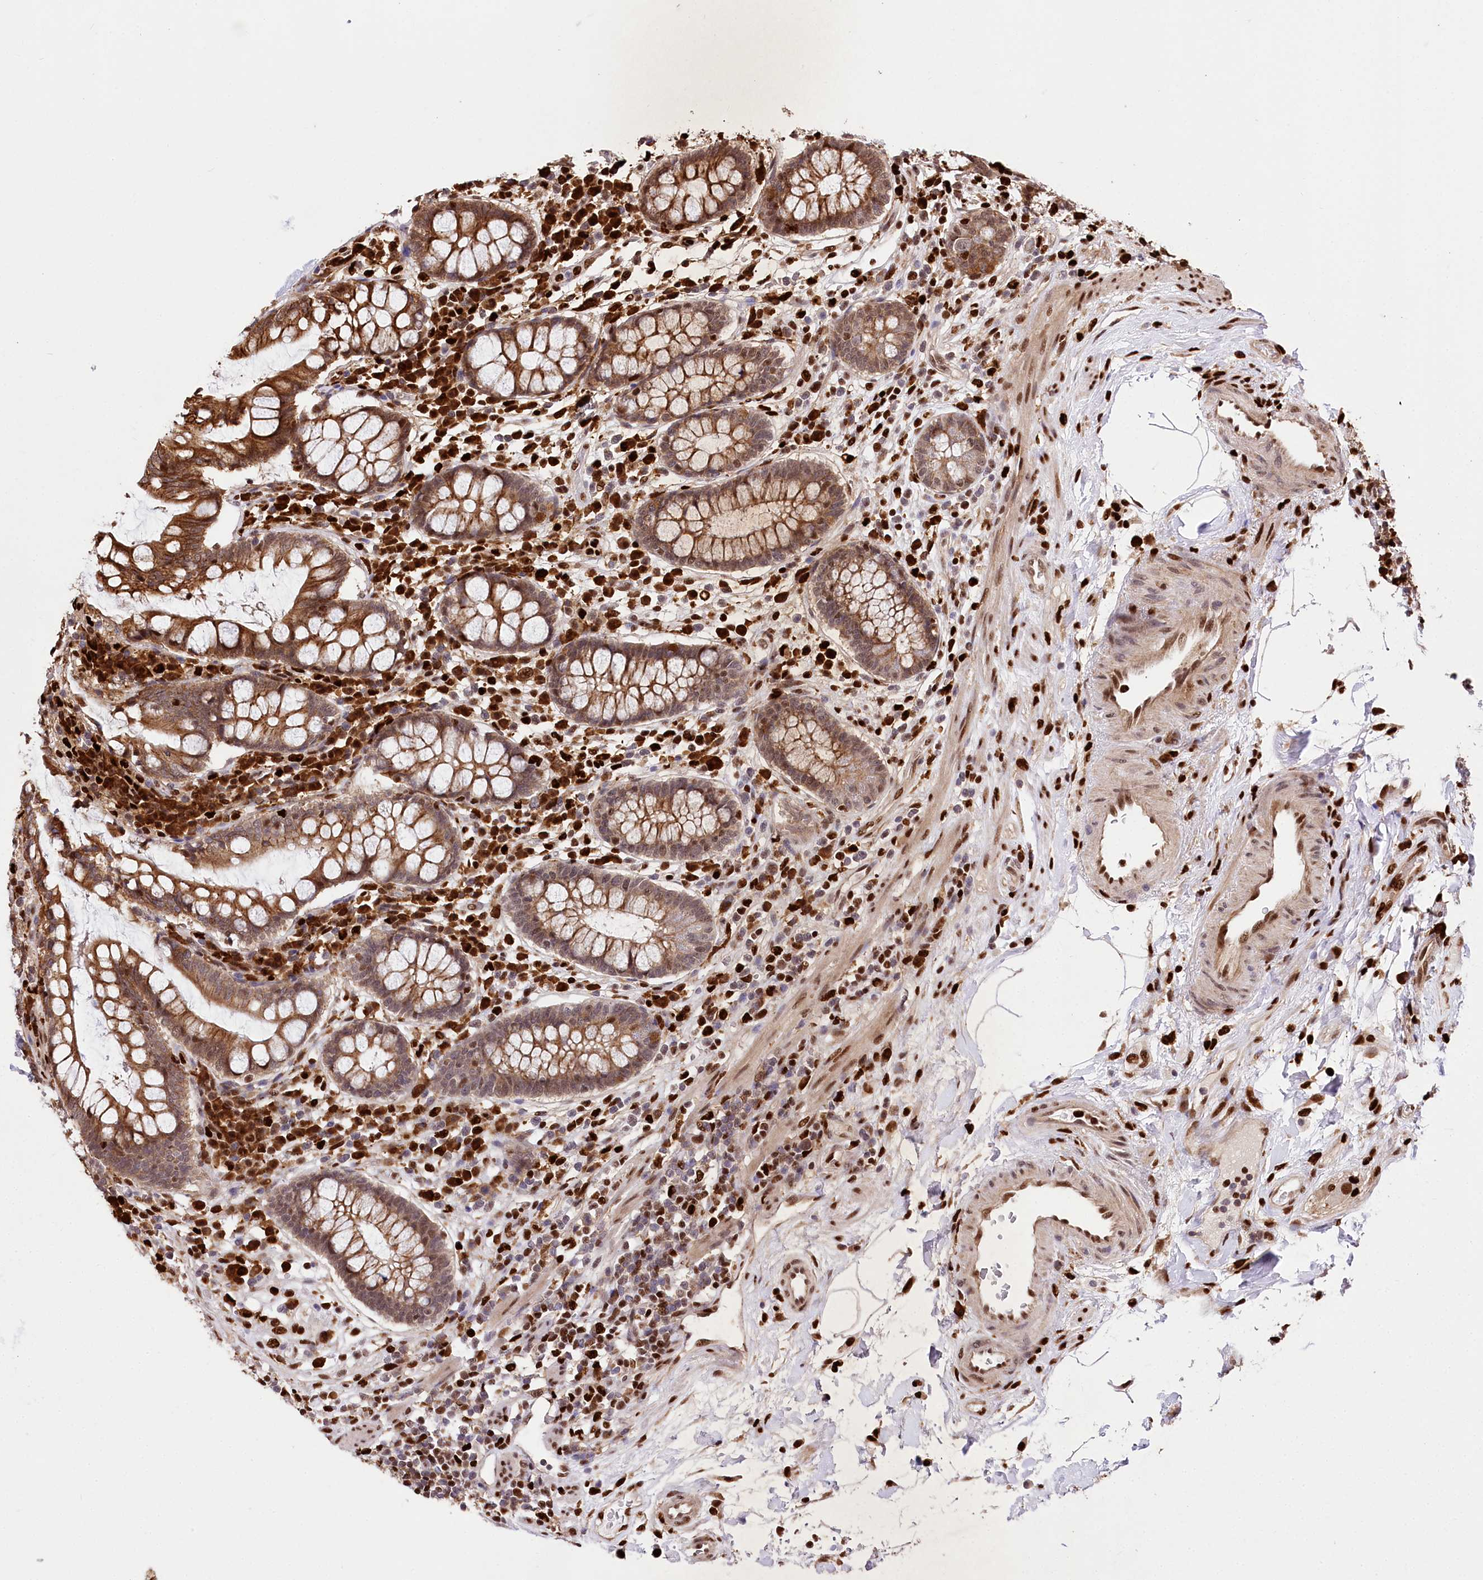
{"staining": {"intensity": "strong", "quantity": ">75%", "location": "nuclear"}, "tissue": "colon", "cell_type": "Endothelial cells", "image_type": "normal", "snomed": [{"axis": "morphology", "description": "Normal tissue, NOS"}, {"axis": "topography", "description": "Colon"}], "caption": "The photomicrograph shows staining of normal colon, revealing strong nuclear protein staining (brown color) within endothelial cells. (Brightfield microscopy of DAB IHC at high magnification).", "gene": "FIGN", "patient": {"sex": "female", "age": 79}}